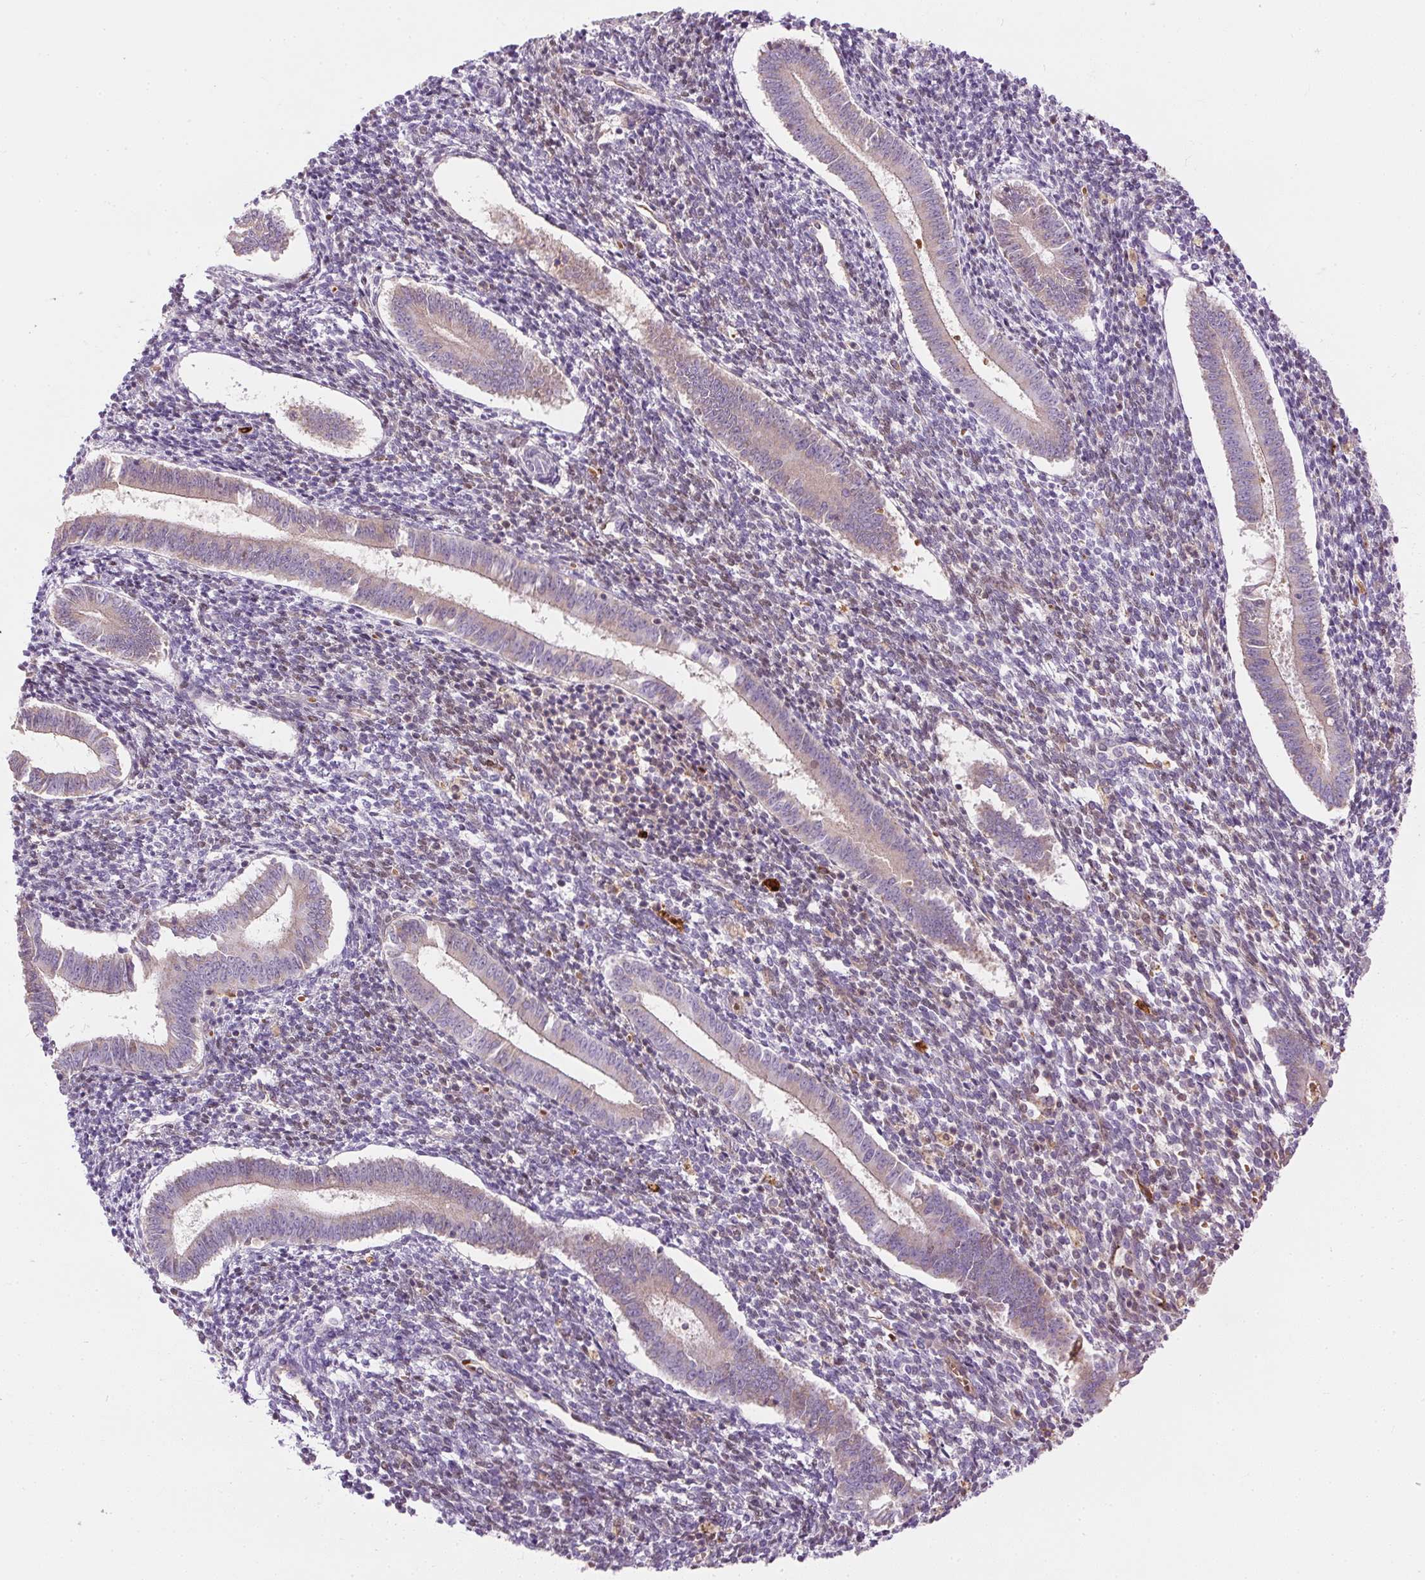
{"staining": {"intensity": "negative", "quantity": "none", "location": "none"}, "tissue": "endometrium", "cell_type": "Cells in endometrial stroma", "image_type": "normal", "snomed": [{"axis": "morphology", "description": "Normal tissue, NOS"}, {"axis": "topography", "description": "Endometrium"}], "caption": "A high-resolution photomicrograph shows immunohistochemistry (IHC) staining of benign endometrium, which exhibits no significant staining in cells in endometrial stroma.", "gene": "ORM1", "patient": {"sex": "female", "age": 25}}